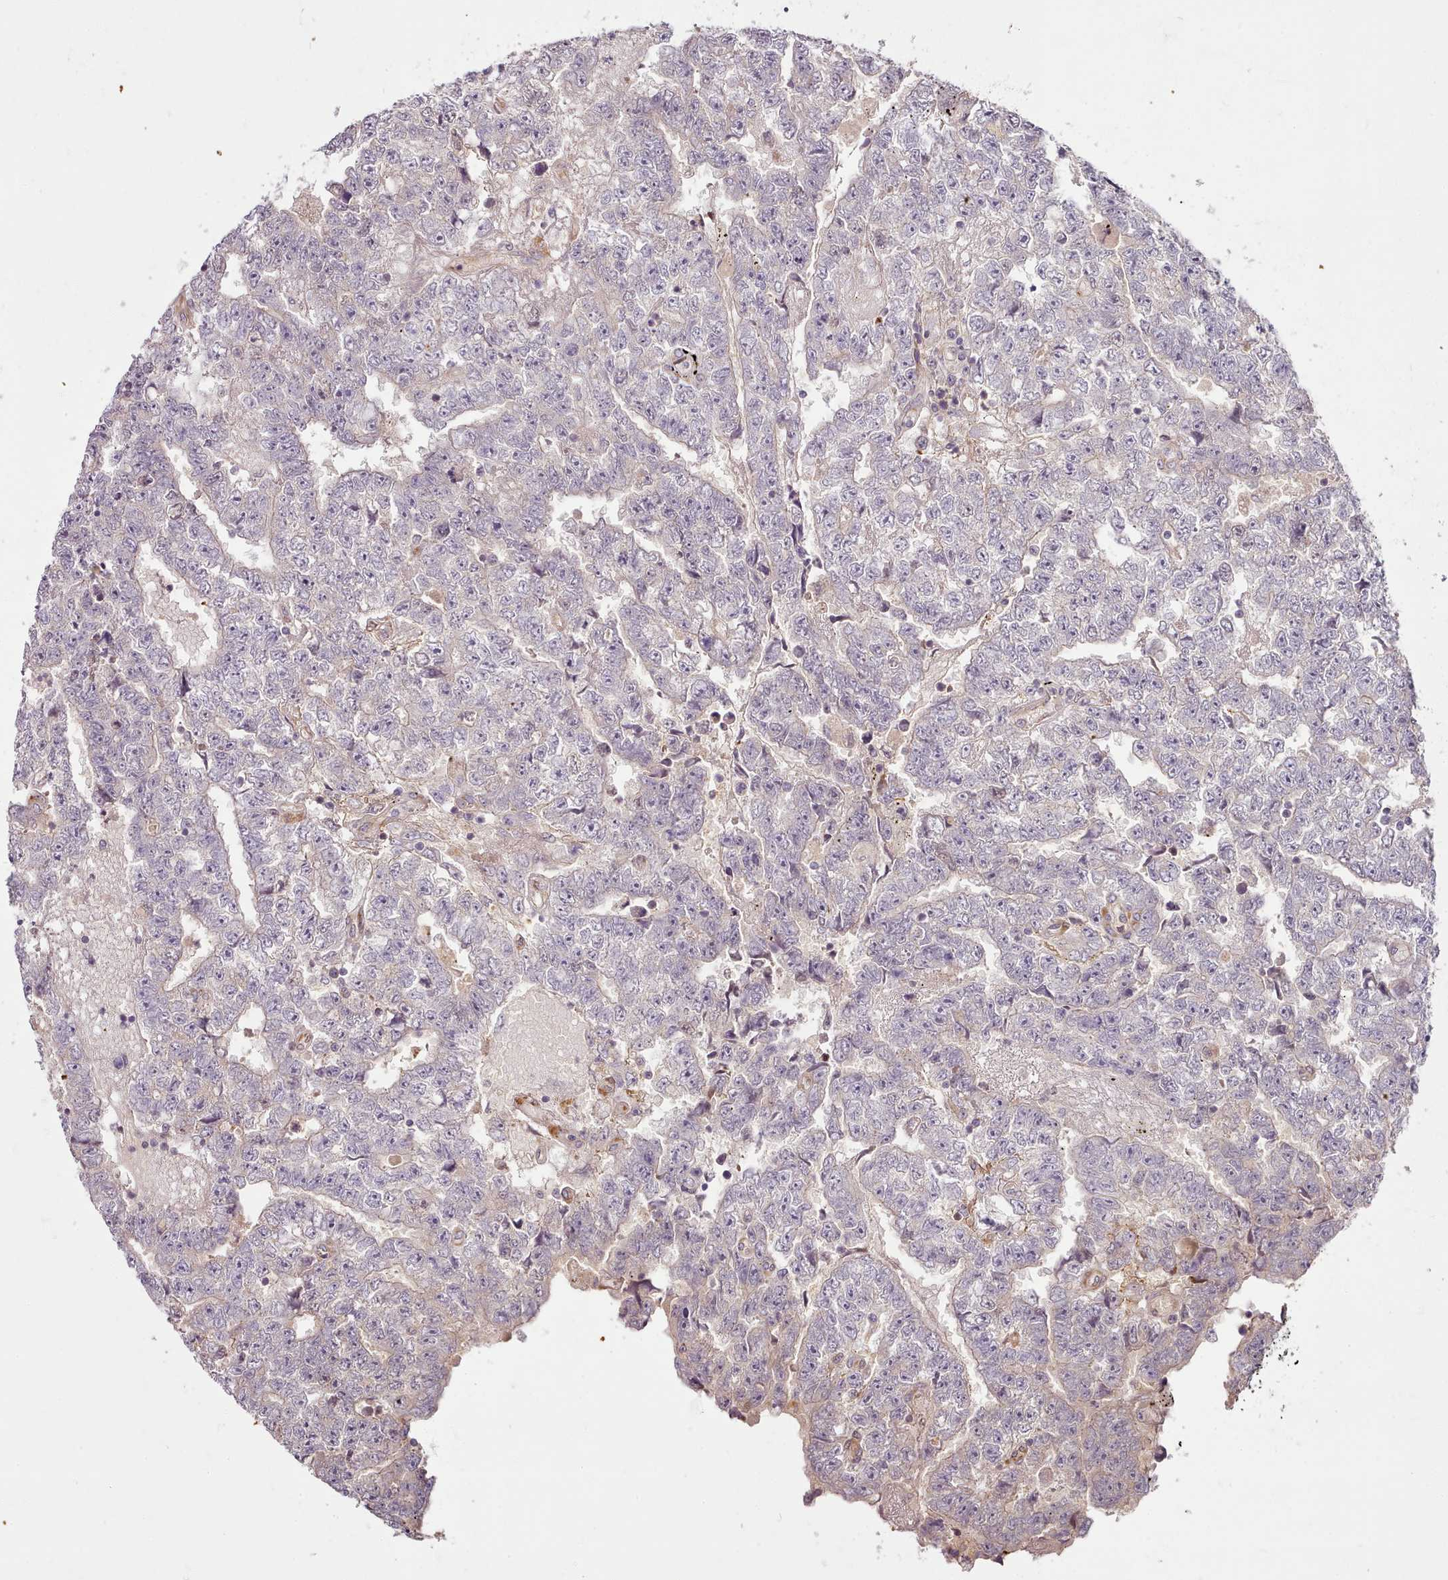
{"staining": {"intensity": "negative", "quantity": "none", "location": "none"}, "tissue": "testis cancer", "cell_type": "Tumor cells", "image_type": "cancer", "snomed": [{"axis": "morphology", "description": "Carcinoma, Embryonal, NOS"}, {"axis": "topography", "description": "Testis"}], "caption": "This is an immunohistochemistry image of embryonal carcinoma (testis). There is no positivity in tumor cells.", "gene": "C1QTNF5", "patient": {"sex": "male", "age": 25}}